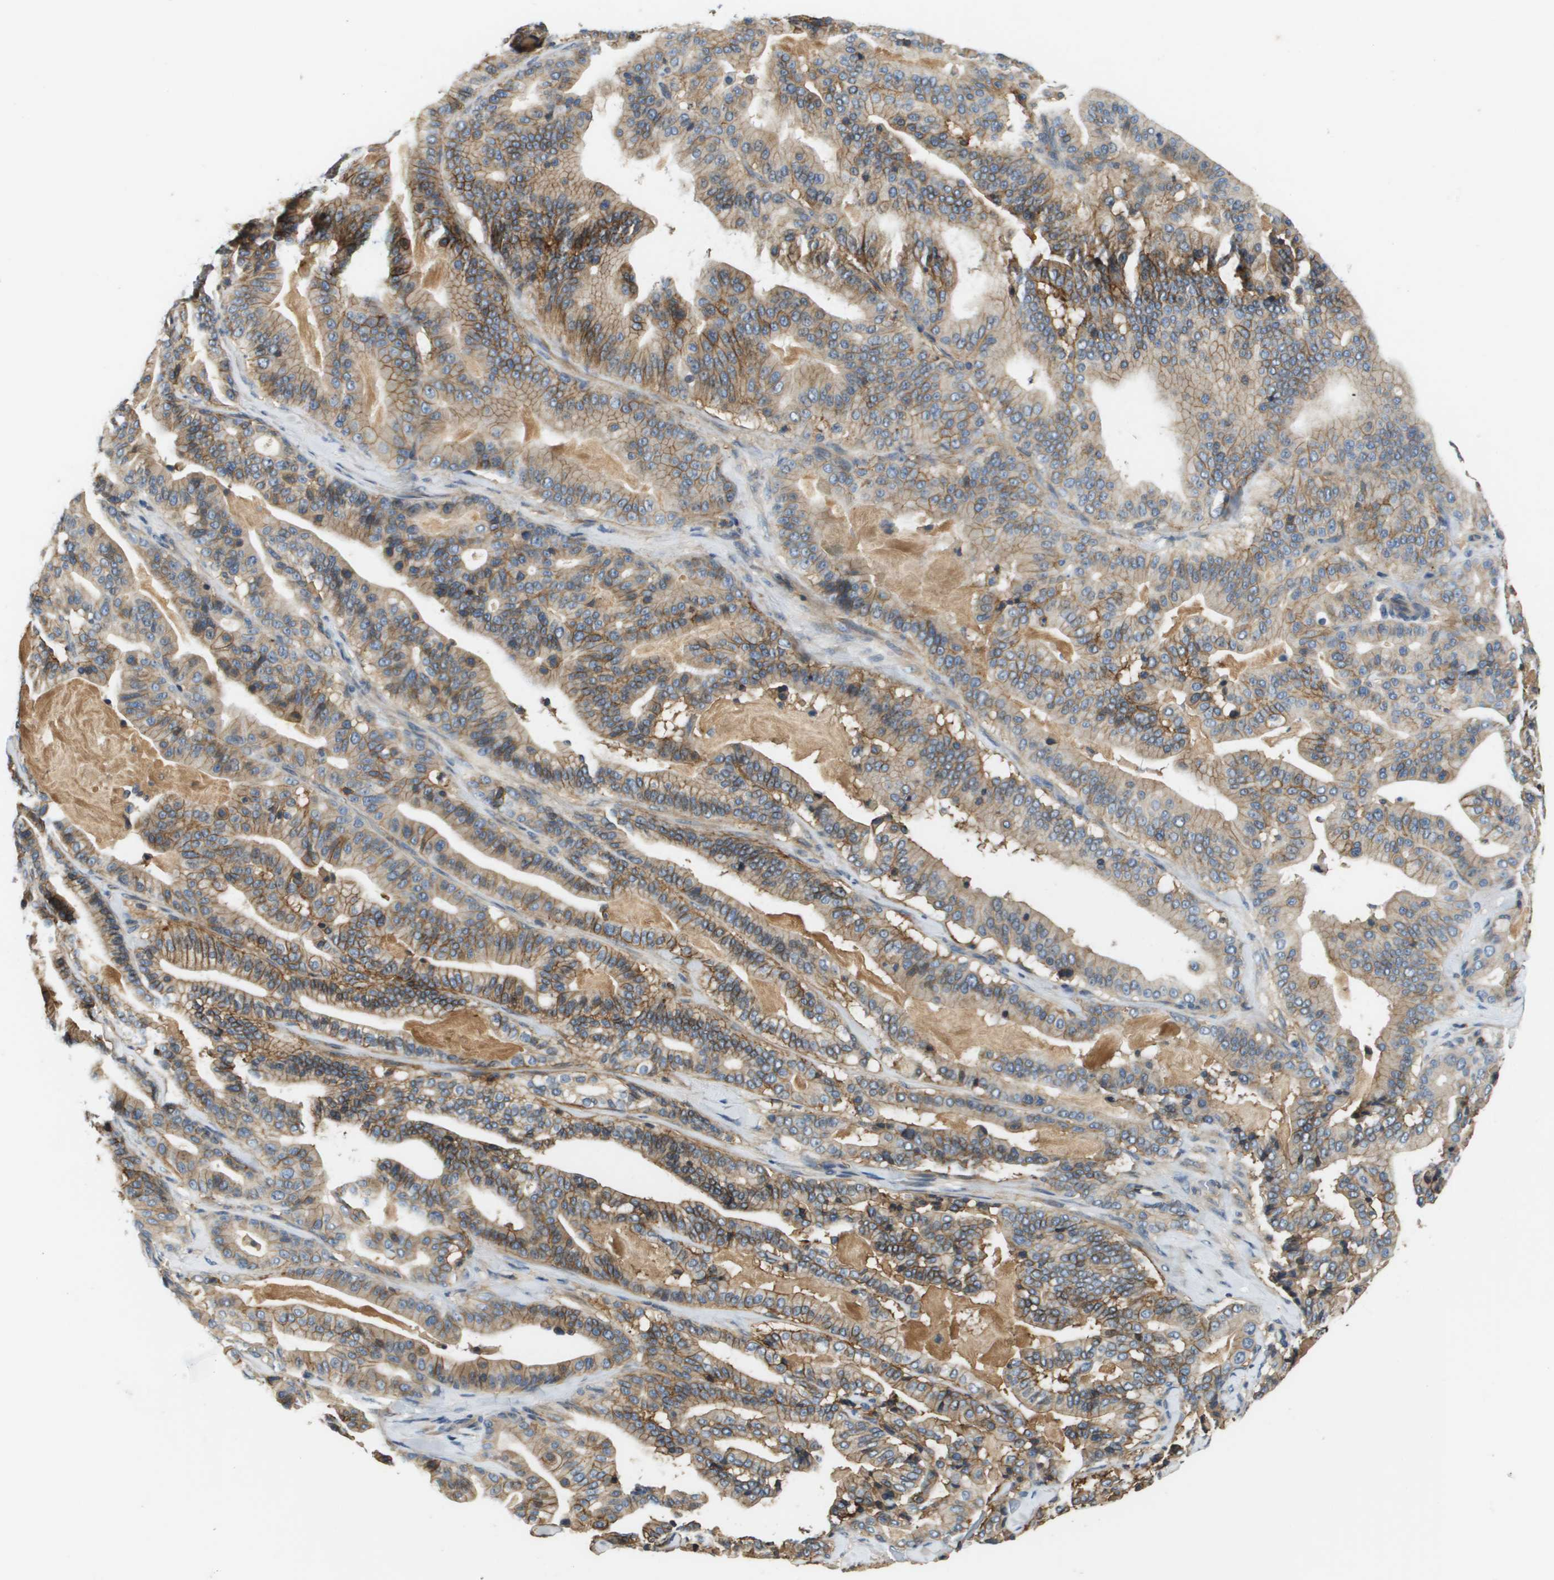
{"staining": {"intensity": "moderate", "quantity": ">75%", "location": "cytoplasmic/membranous"}, "tissue": "pancreatic cancer", "cell_type": "Tumor cells", "image_type": "cancer", "snomed": [{"axis": "morphology", "description": "Adenocarcinoma, NOS"}, {"axis": "topography", "description": "Pancreas"}], "caption": "Pancreatic cancer (adenocarcinoma) was stained to show a protein in brown. There is medium levels of moderate cytoplasmic/membranous staining in about >75% of tumor cells.", "gene": "SLC16A3", "patient": {"sex": "male", "age": 63}}